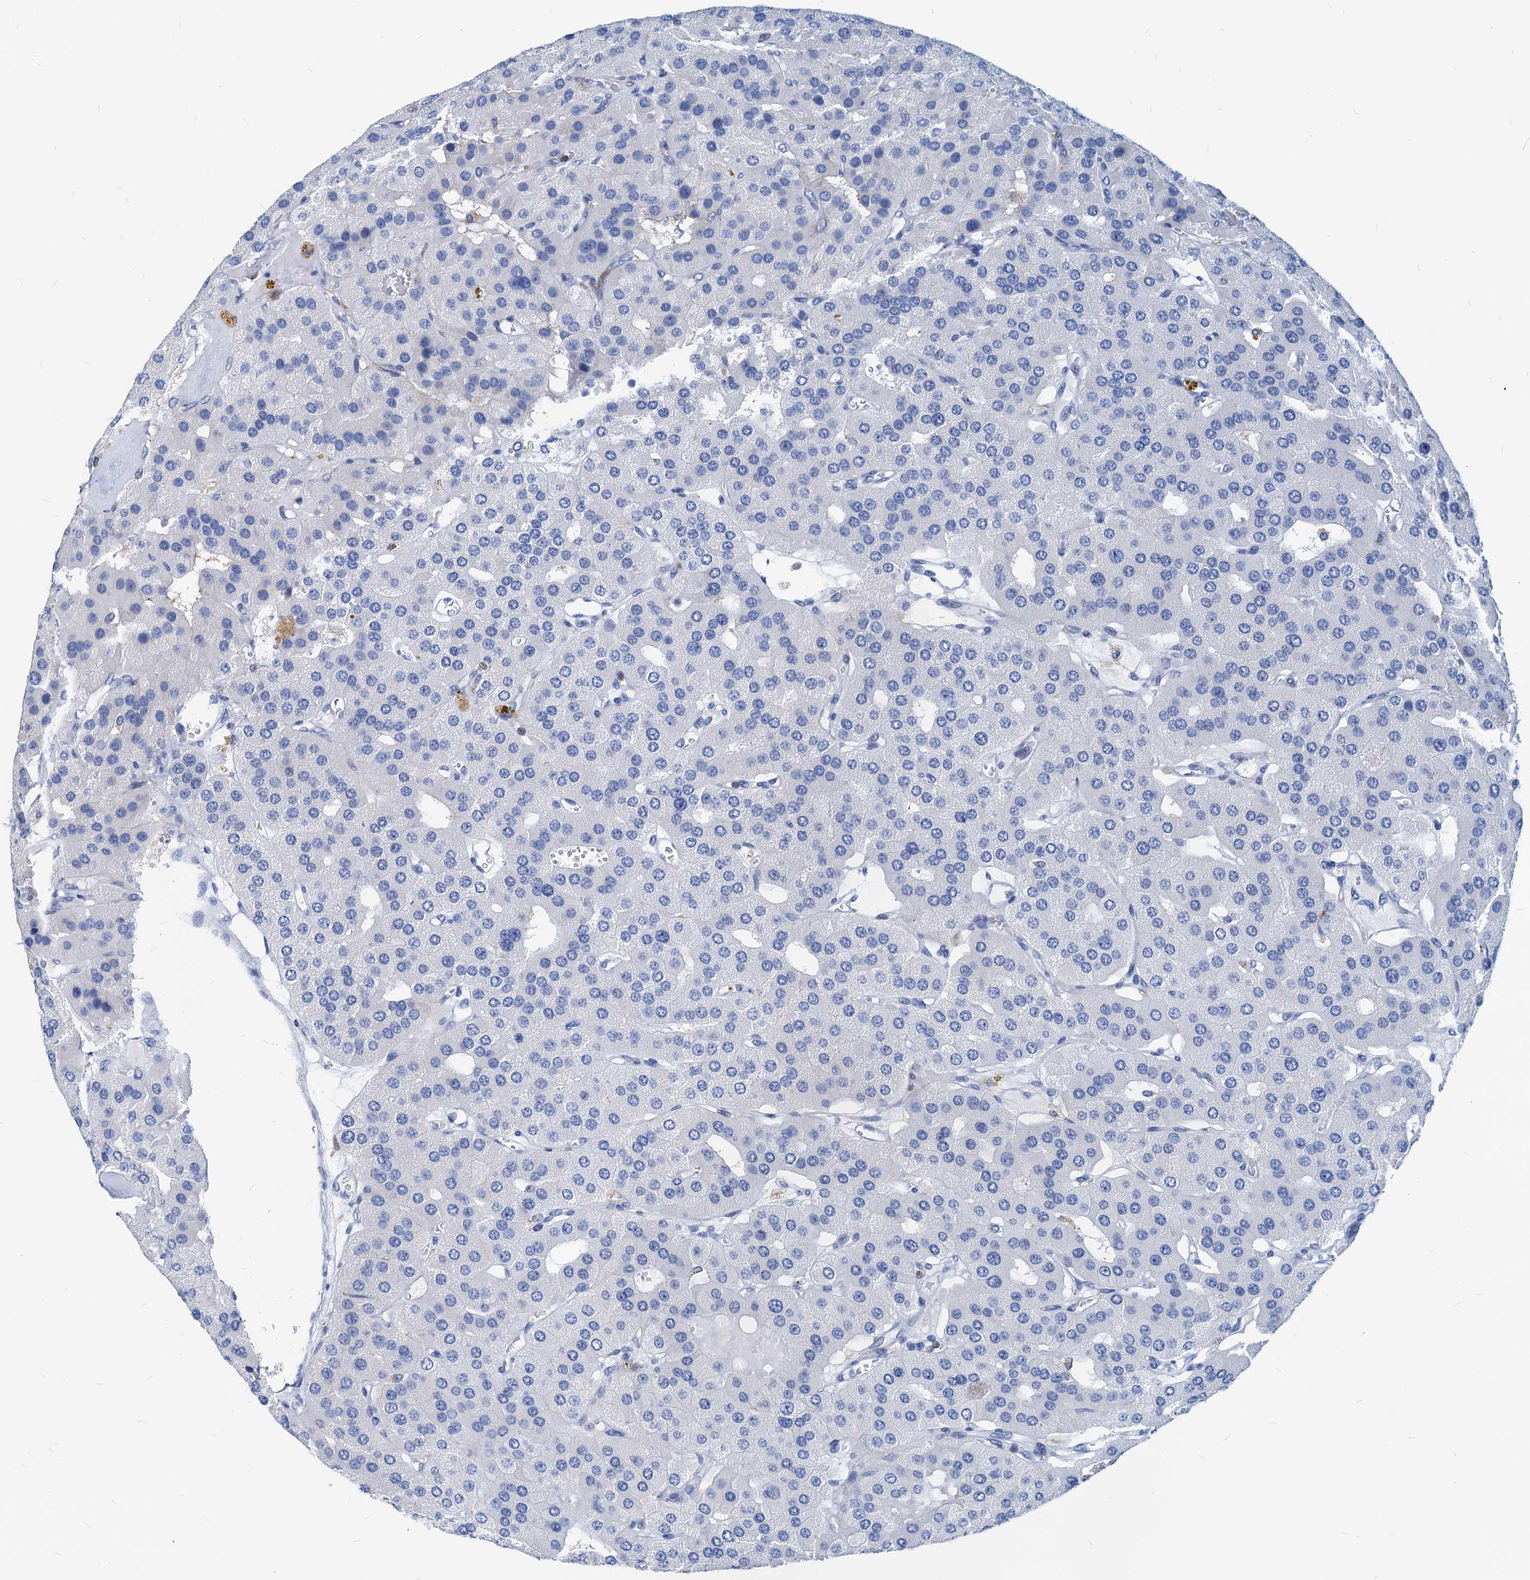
{"staining": {"intensity": "negative", "quantity": "none", "location": "none"}, "tissue": "parathyroid gland", "cell_type": "Glandular cells", "image_type": "normal", "snomed": [{"axis": "morphology", "description": "Normal tissue, NOS"}, {"axis": "morphology", "description": "Adenoma, NOS"}, {"axis": "topography", "description": "Parathyroid gland"}], "caption": "DAB immunohistochemical staining of unremarkable human parathyroid gland reveals no significant positivity in glandular cells. Nuclei are stained in blue.", "gene": "LCP2", "patient": {"sex": "female", "age": 86}}